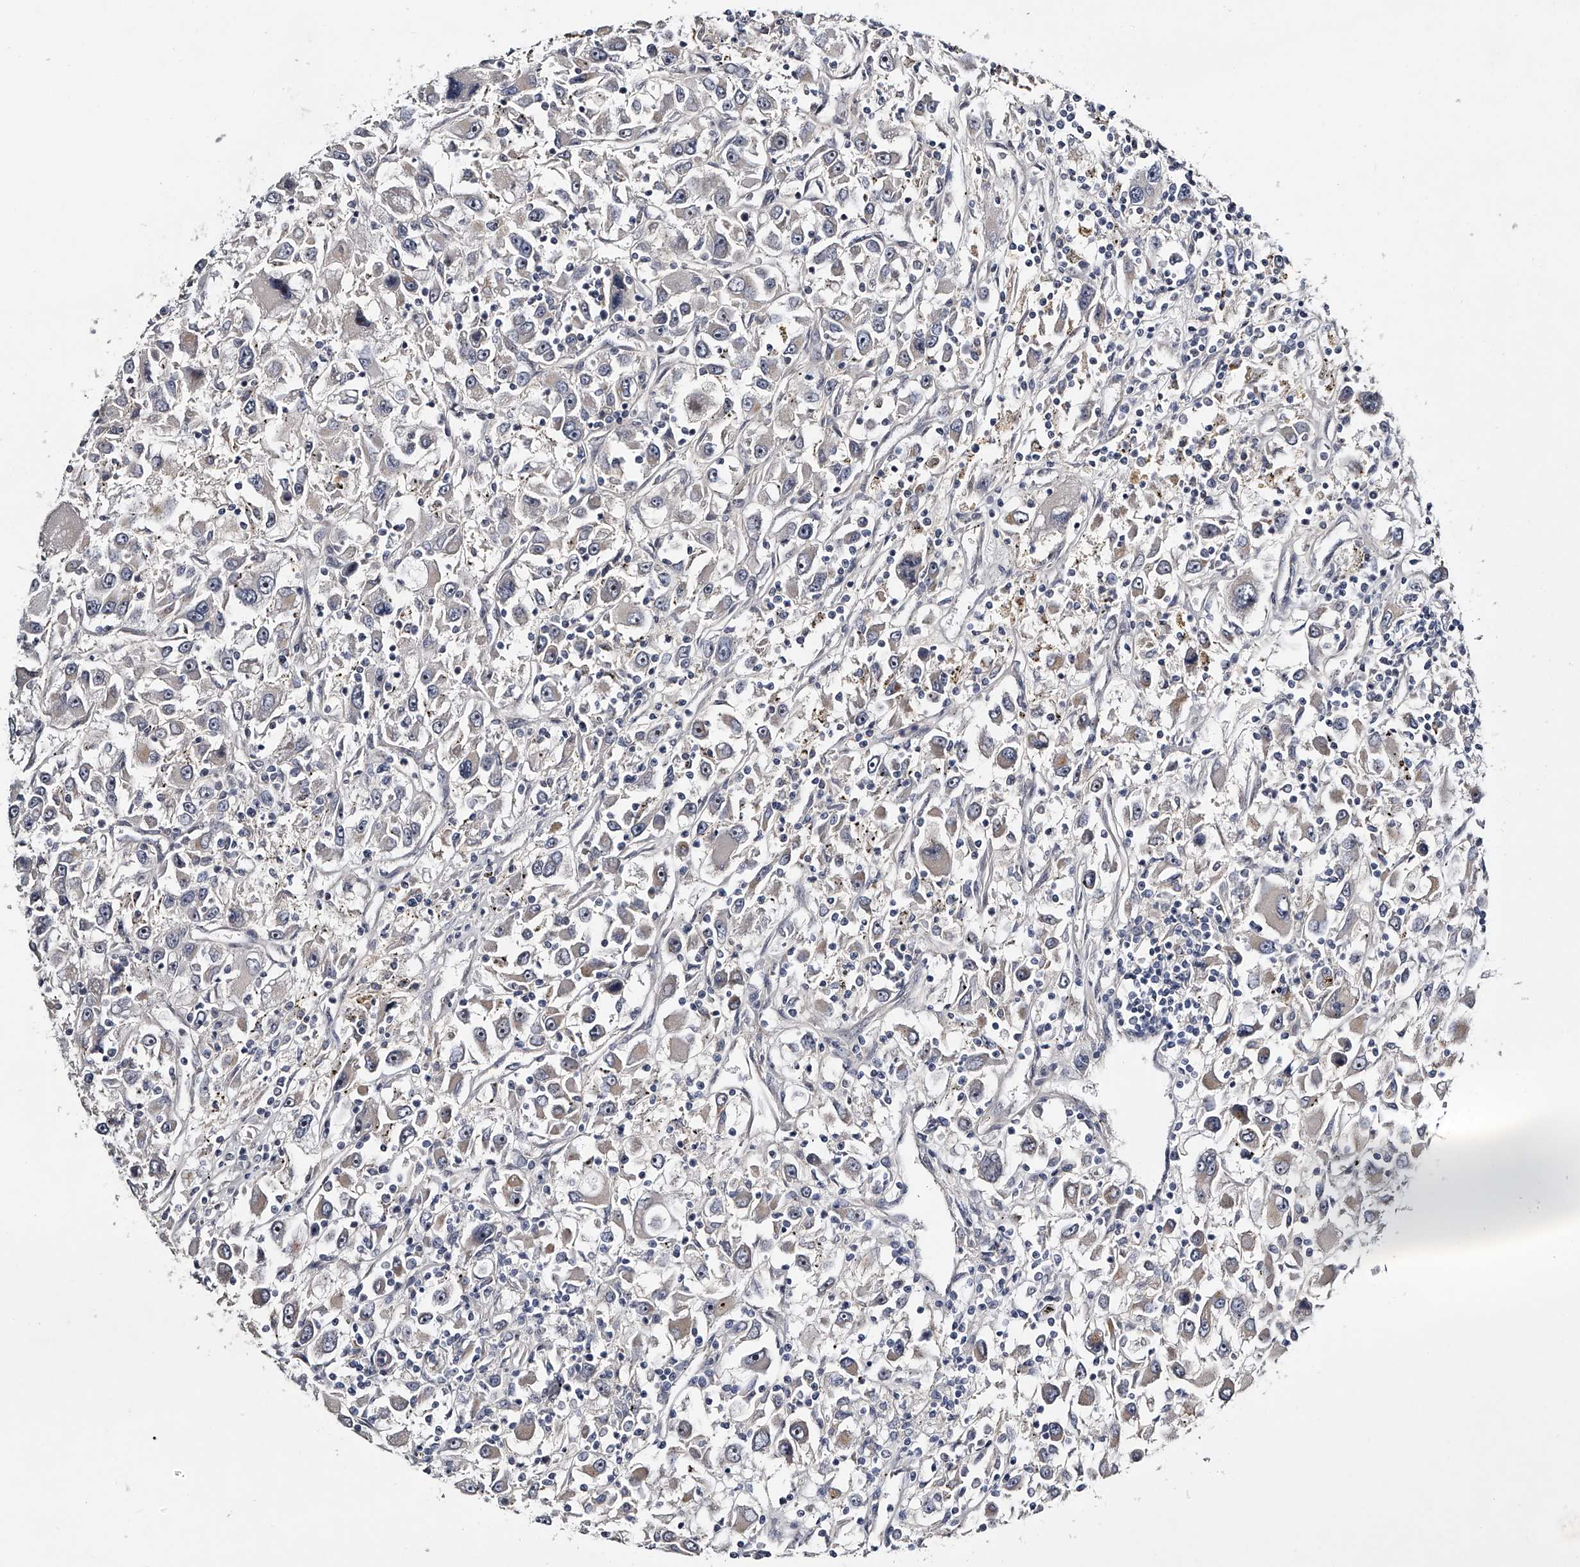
{"staining": {"intensity": "weak", "quantity": "<25%", "location": "nuclear"}, "tissue": "renal cancer", "cell_type": "Tumor cells", "image_type": "cancer", "snomed": [{"axis": "morphology", "description": "Adenocarcinoma, NOS"}, {"axis": "topography", "description": "Kidney"}], "caption": "Immunohistochemistry histopathology image of adenocarcinoma (renal) stained for a protein (brown), which reveals no staining in tumor cells.", "gene": "MDN1", "patient": {"sex": "female", "age": 52}}